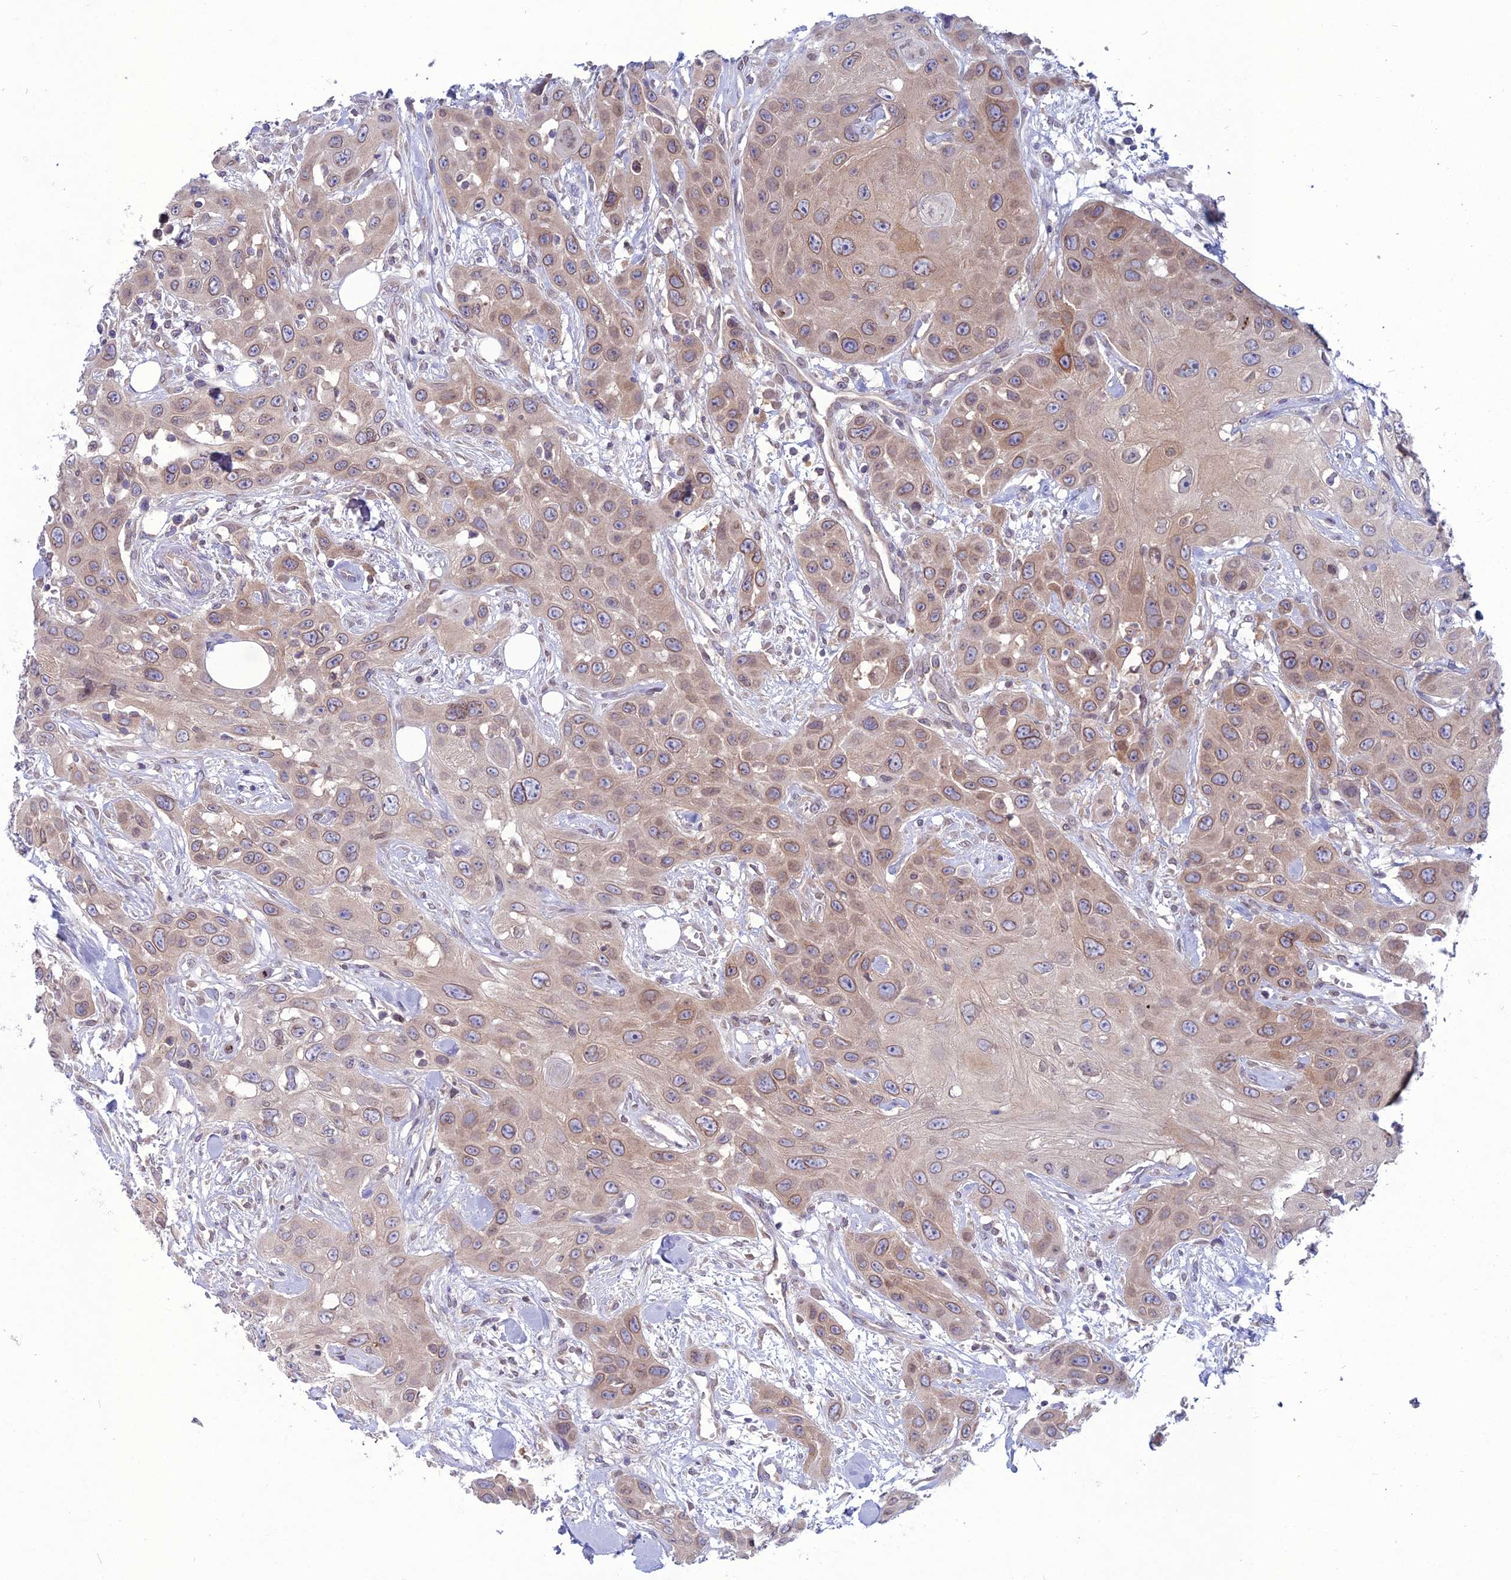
{"staining": {"intensity": "weak", "quantity": ">75%", "location": "cytoplasmic/membranous,nuclear"}, "tissue": "head and neck cancer", "cell_type": "Tumor cells", "image_type": "cancer", "snomed": [{"axis": "morphology", "description": "Squamous cell carcinoma, NOS"}, {"axis": "topography", "description": "Head-Neck"}], "caption": "The photomicrograph exhibits staining of head and neck cancer, revealing weak cytoplasmic/membranous and nuclear protein staining (brown color) within tumor cells. (IHC, brightfield microscopy, high magnification).", "gene": "WDR46", "patient": {"sex": "male", "age": 81}}